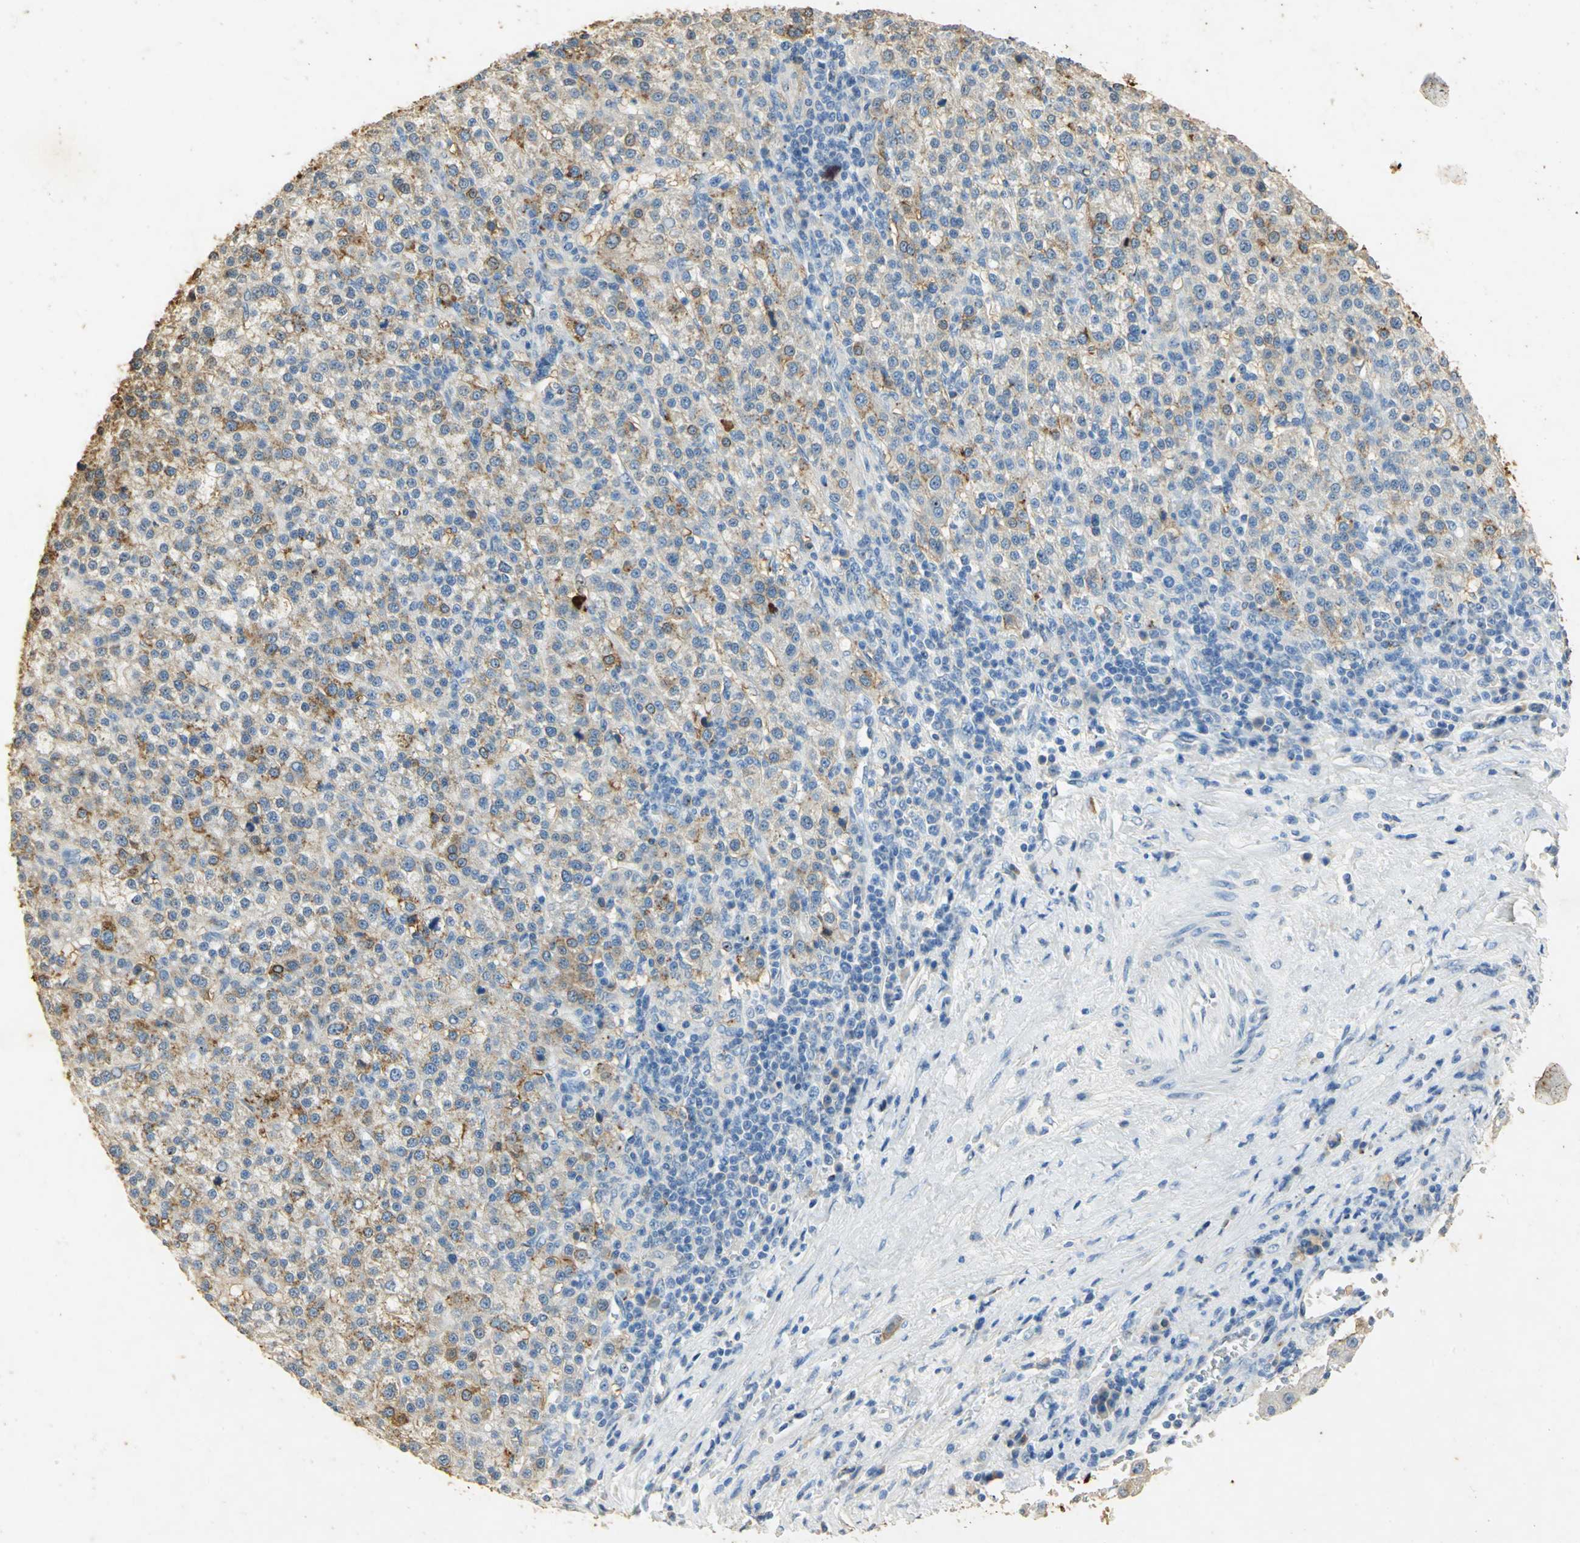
{"staining": {"intensity": "moderate", "quantity": "<25%", "location": "cytoplasmic/membranous"}, "tissue": "liver cancer", "cell_type": "Tumor cells", "image_type": "cancer", "snomed": [{"axis": "morphology", "description": "Carcinoma, Hepatocellular, NOS"}, {"axis": "topography", "description": "Liver"}], "caption": "Protein analysis of hepatocellular carcinoma (liver) tissue displays moderate cytoplasmic/membranous positivity in approximately <25% of tumor cells. (brown staining indicates protein expression, while blue staining denotes nuclei).", "gene": "ANXA4", "patient": {"sex": "female", "age": 58}}